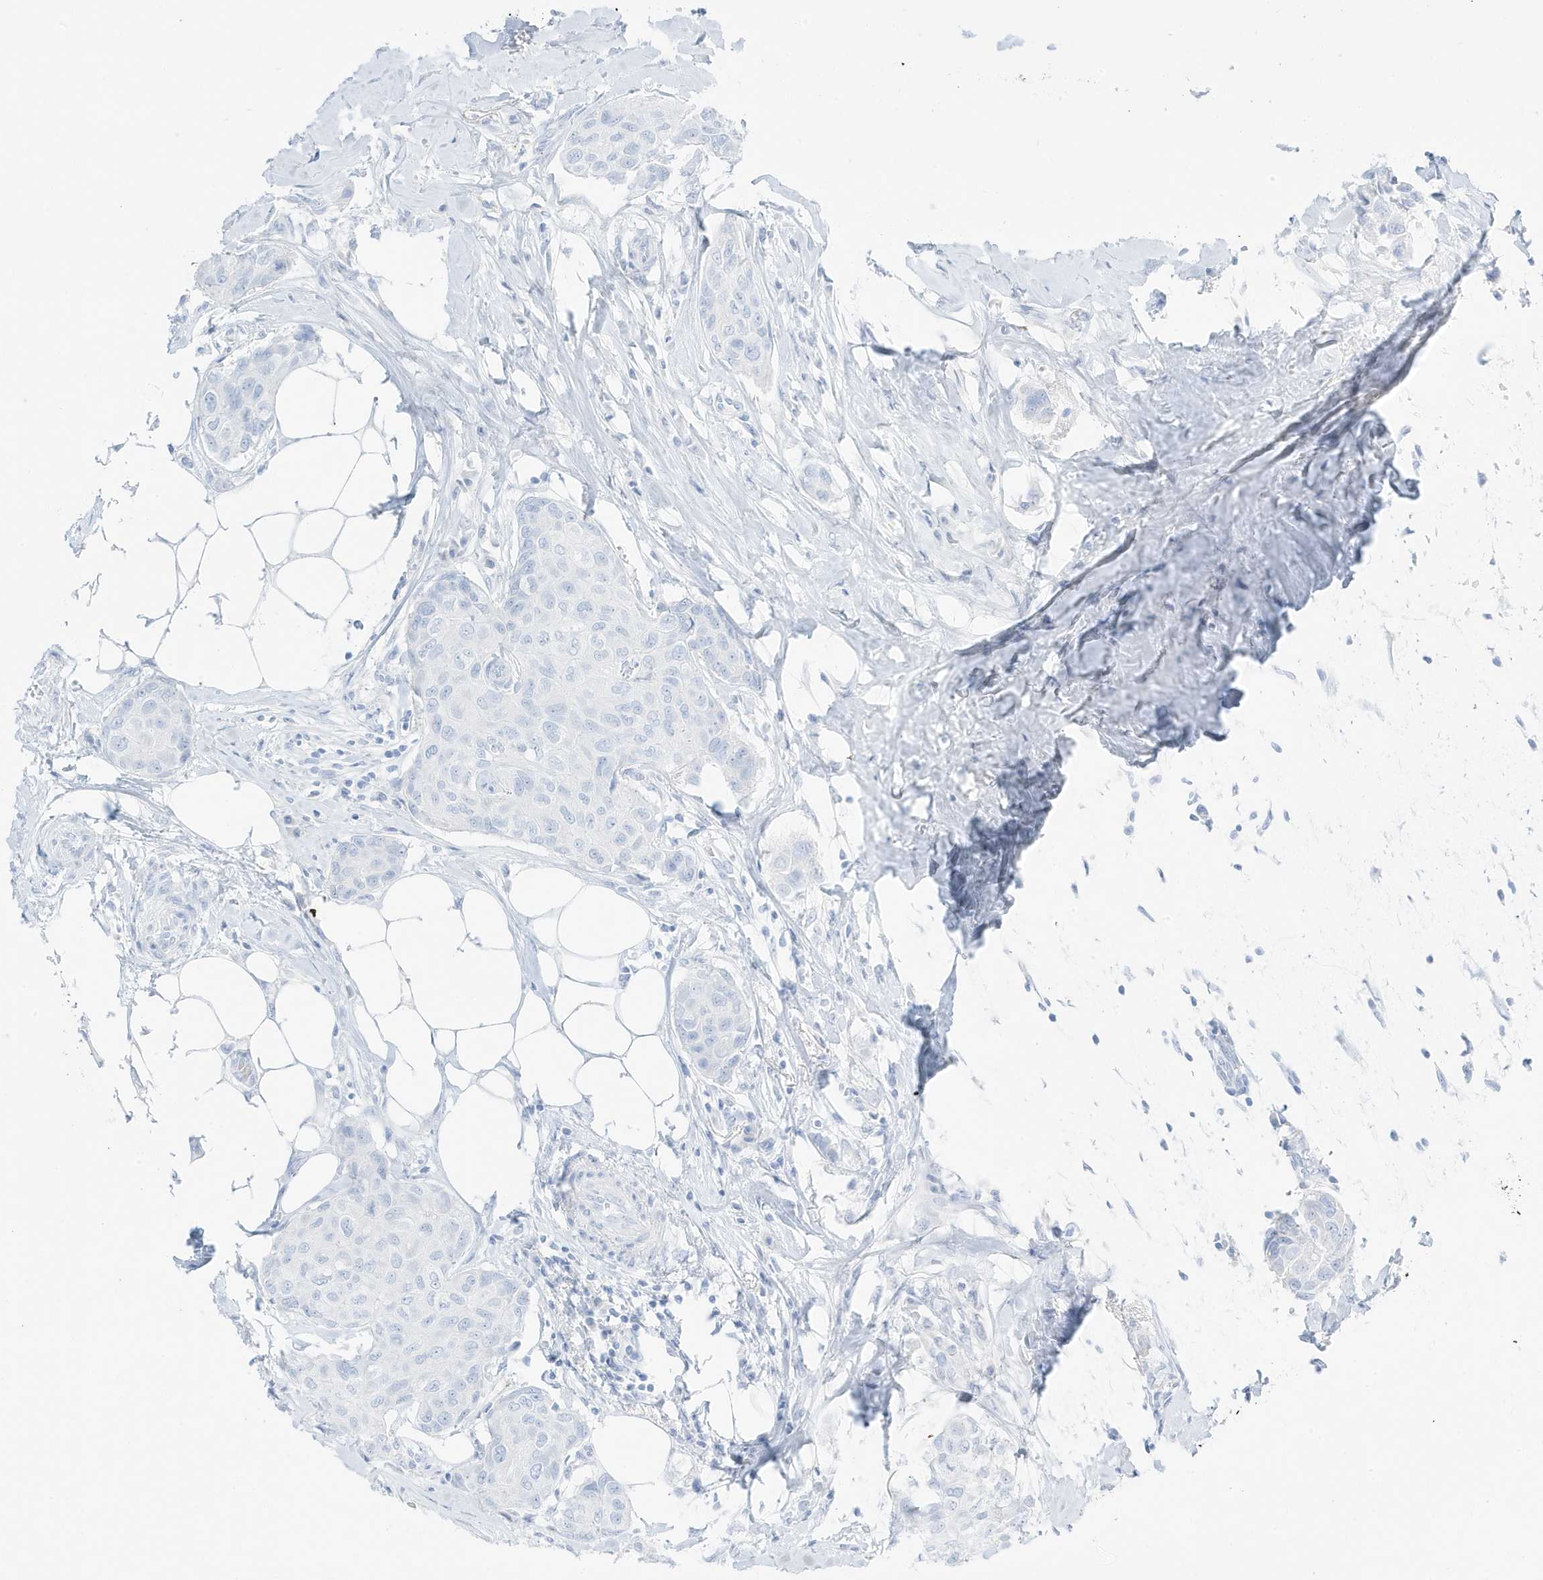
{"staining": {"intensity": "negative", "quantity": "none", "location": "none"}, "tissue": "breast cancer", "cell_type": "Tumor cells", "image_type": "cancer", "snomed": [{"axis": "morphology", "description": "Duct carcinoma"}, {"axis": "topography", "description": "Breast"}], "caption": "Image shows no protein staining in tumor cells of breast cancer tissue.", "gene": "SLC22A13", "patient": {"sex": "female", "age": 80}}